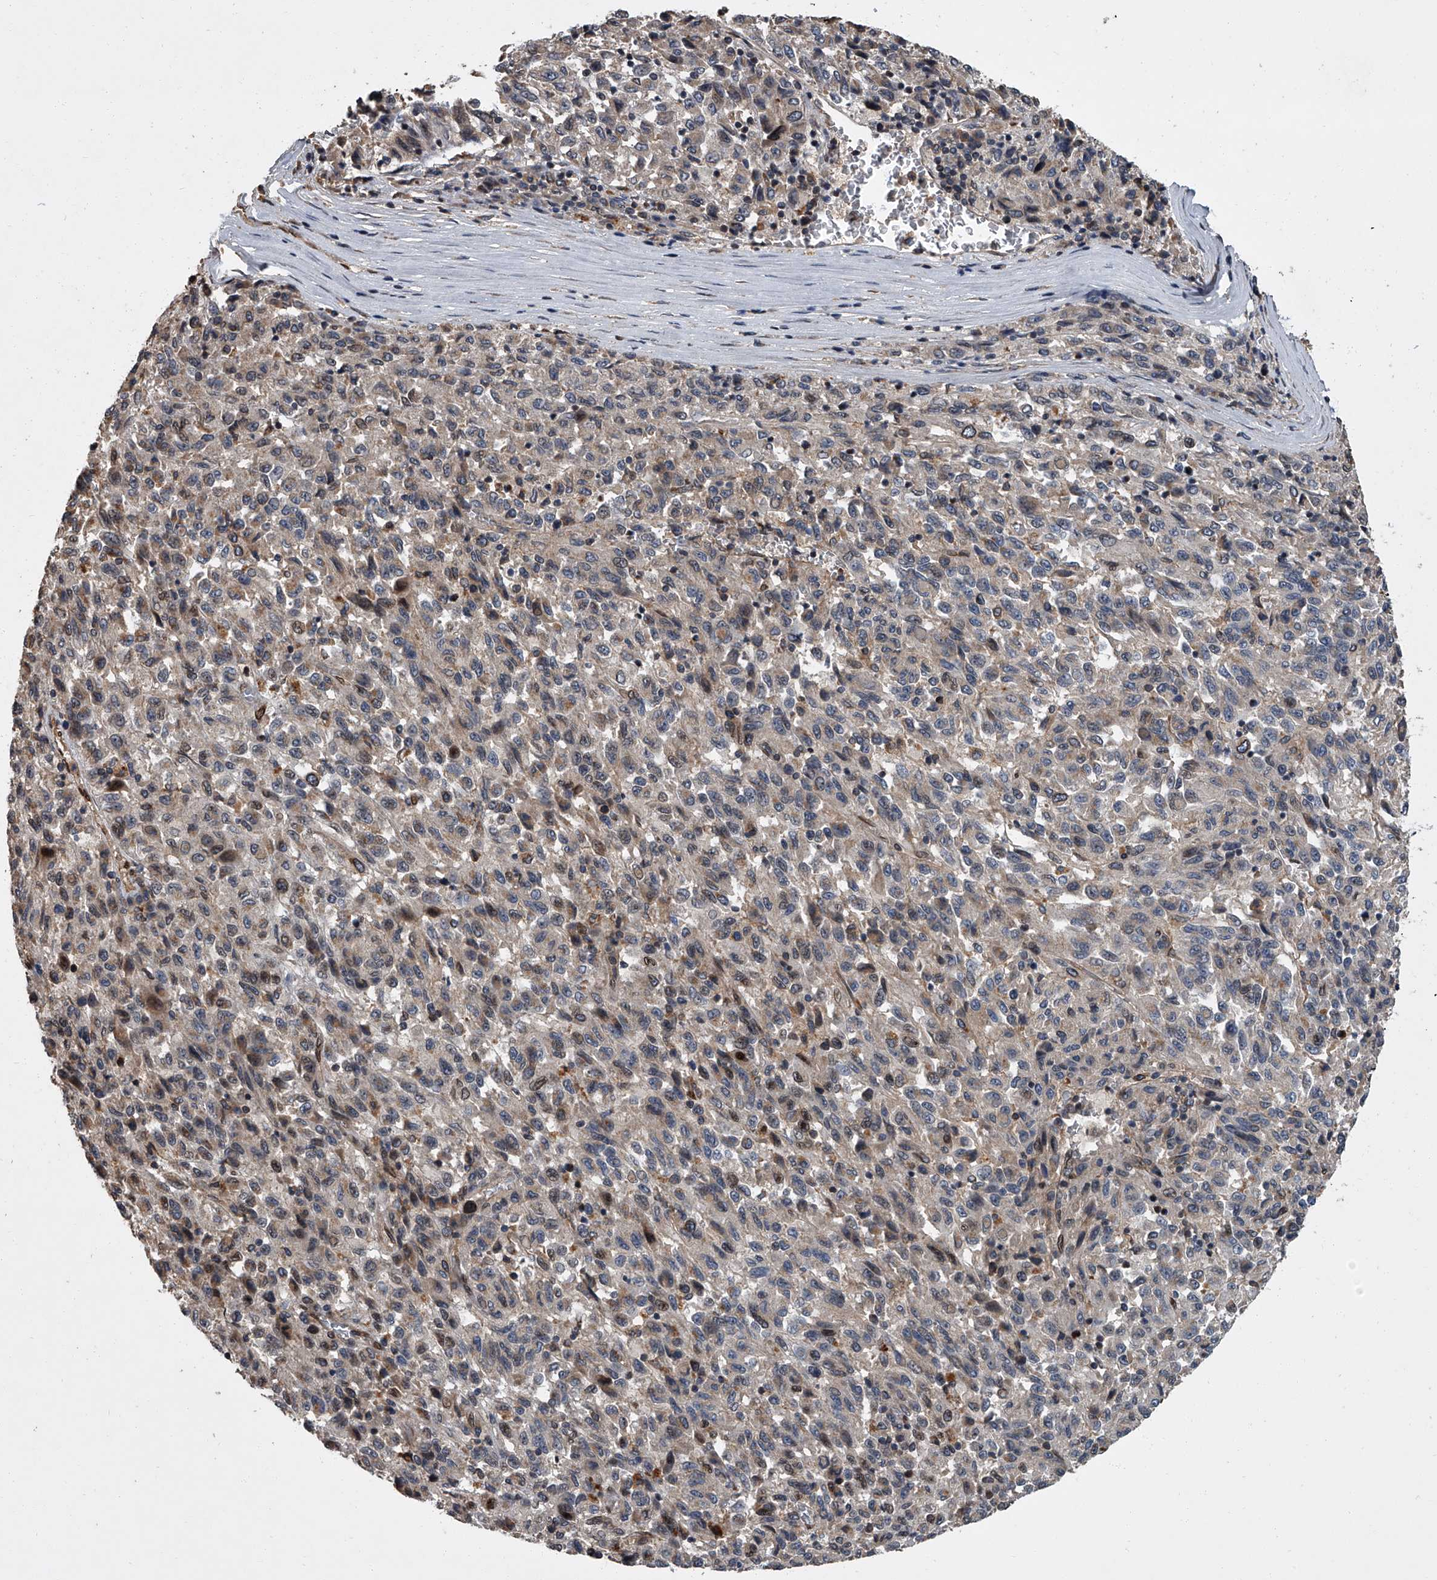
{"staining": {"intensity": "moderate", "quantity": "25%-75%", "location": "cytoplasmic/membranous,nuclear"}, "tissue": "melanoma", "cell_type": "Tumor cells", "image_type": "cancer", "snomed": [{"axis": "morphology", "description": "Malignant melanoma, Metastatic site"}, {"axis": "topography", "description": "Lung"}], "caption": "Protein expression by immunohistochemistry displays moderate cytoplasmic/membranous and nuclear positivity in approximately 25%-75% of tumor cells in malignant melanoma (metastatic site).", "gene": "LRRC8C", "patient": {"sex": "male", "age": 64}}